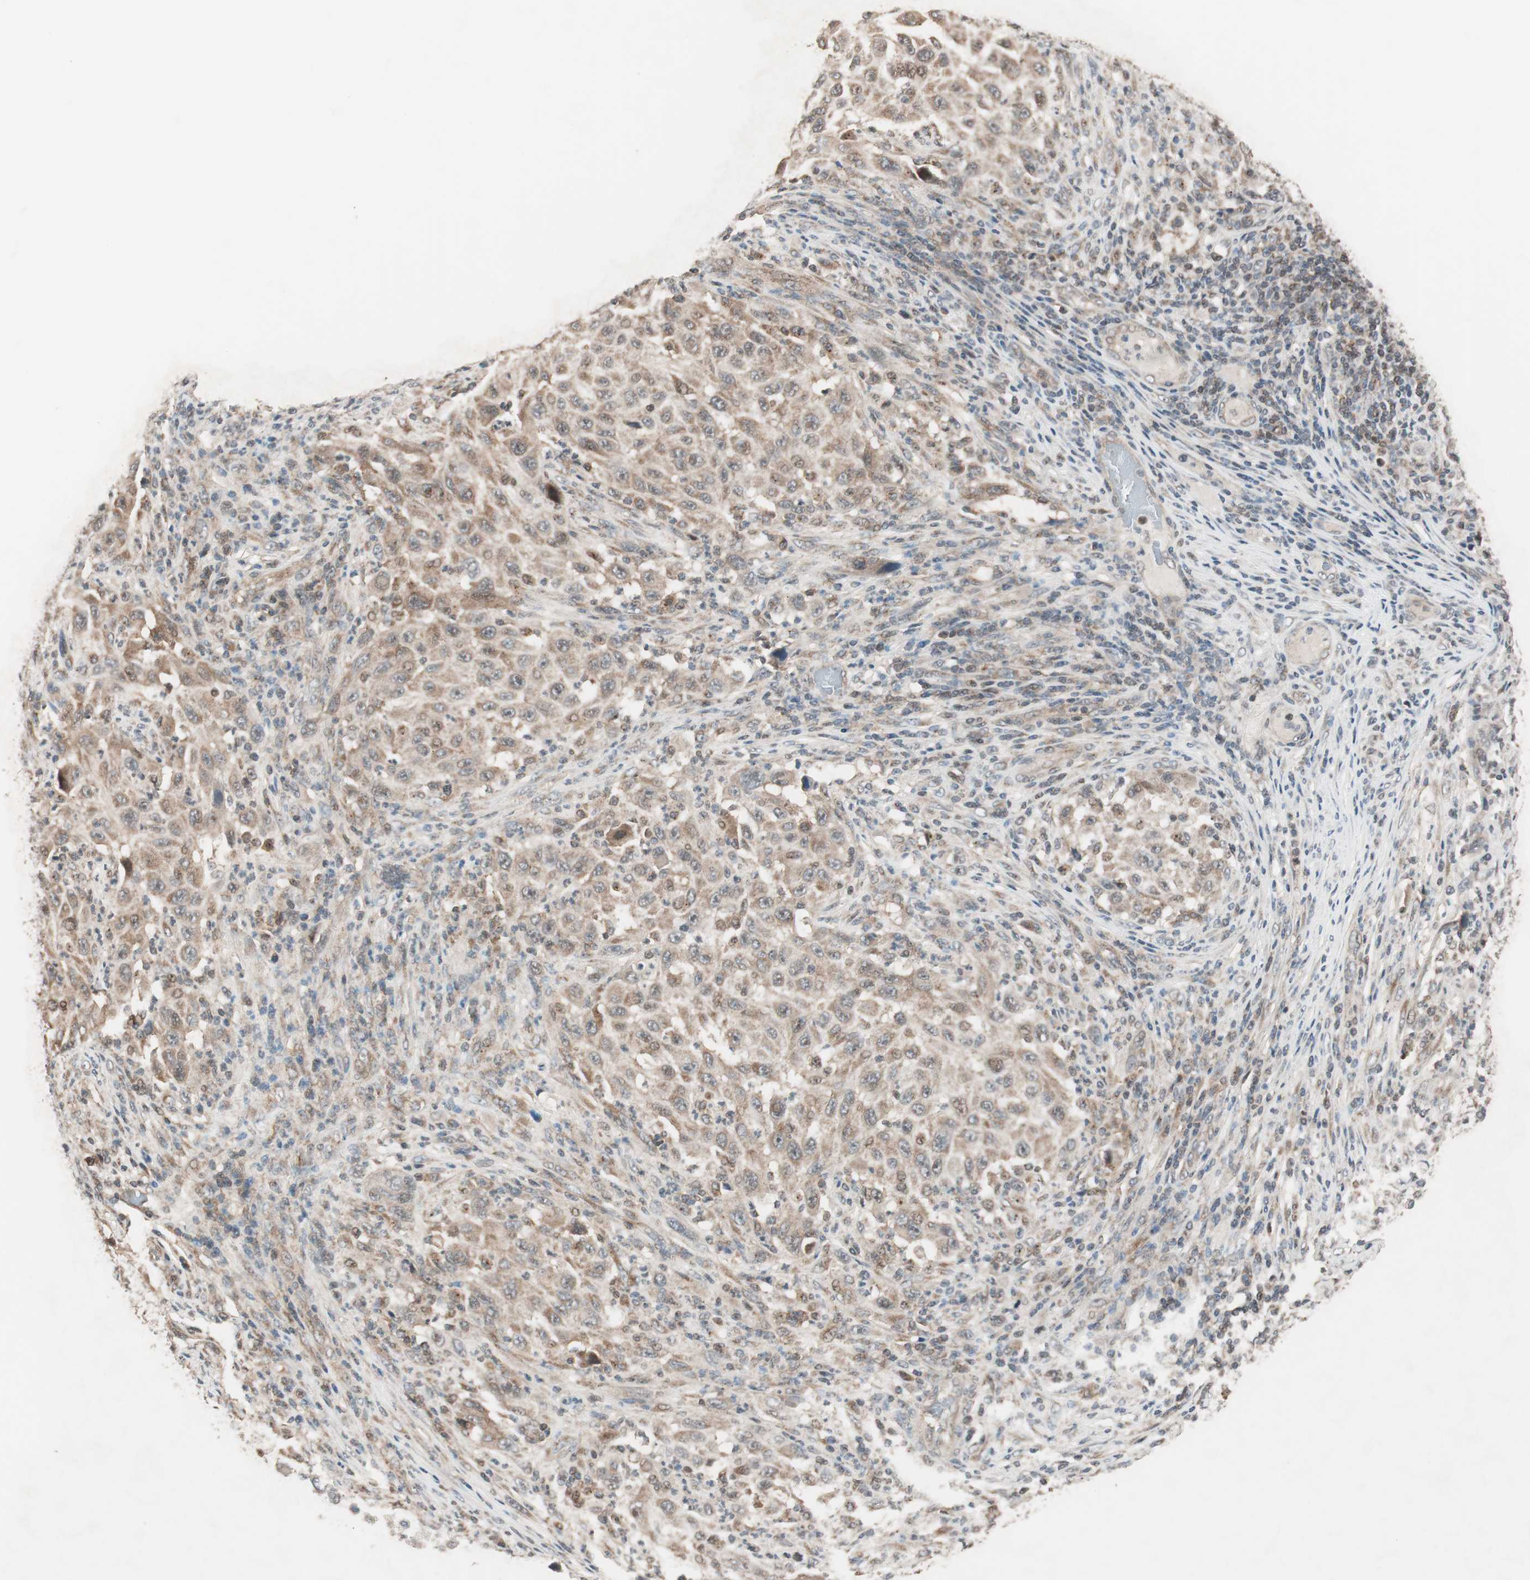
{"staining": {"intensity": "moderate", "quantity": ">75%", "location": "cytoplasmic/membranous"}, "tissue": "melanoma", "cell_type": "Tumor cells", "image_type": "cancer", "snomed": [{"axis": "morphology", "description": "Malignant melanoma, Metastatic site"}, {"axis": "topography", "description": "Lymph node"}], "caption": "Brown immunohistochemical staining in human melanoma exhibits moderate cytoplasmic/membranous expression in about >75% of tumor cells.", "gene": "FBXO5", "patient": {"sex": "male", "age": 61}}